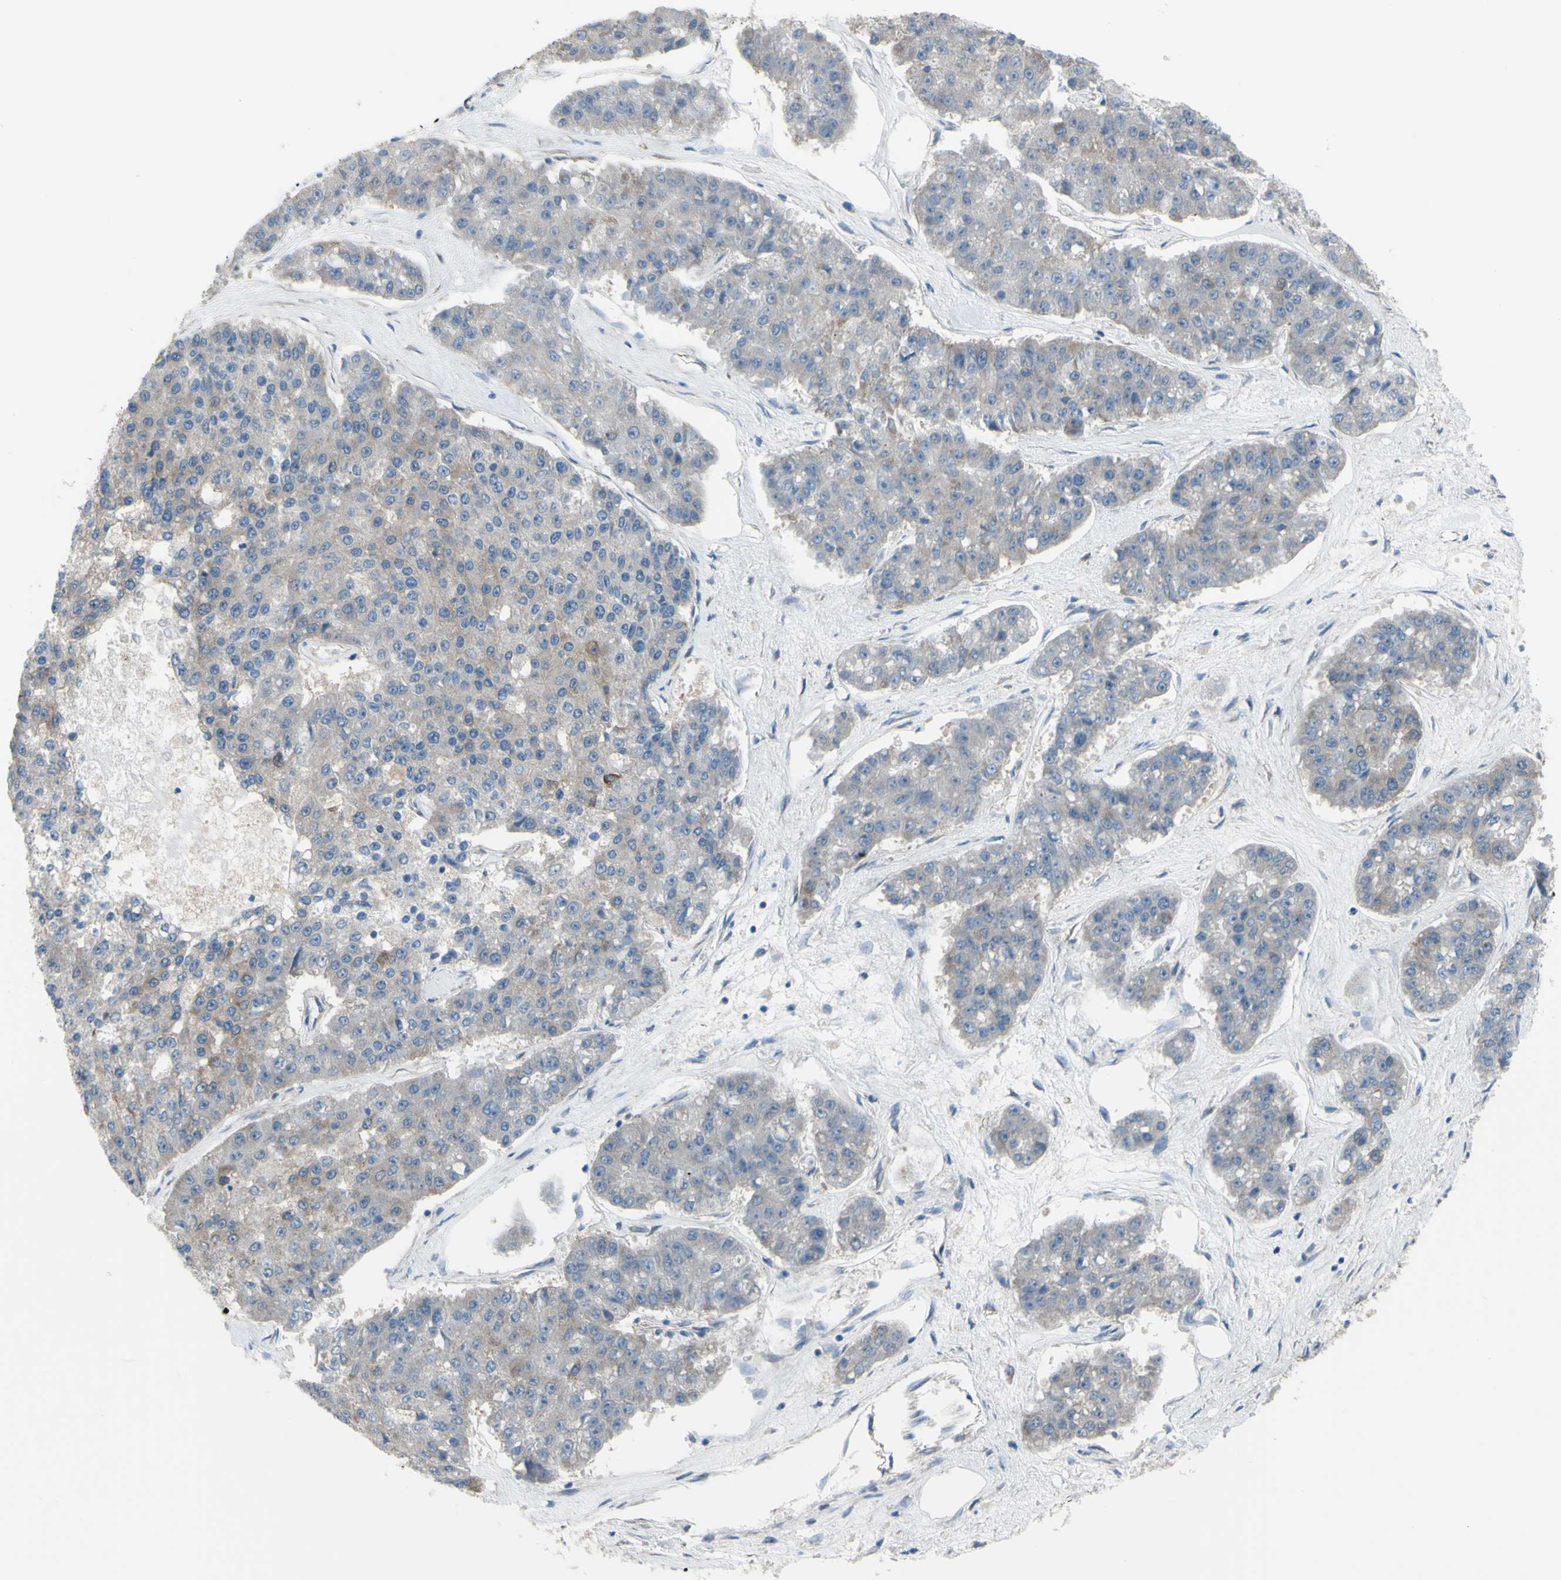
{"staining": {"intensity": "weak", "quantity": "<25%", "location": "cytoplasmic/membranous"}, "tissue": "pancreatic cancer", "cell_type": "Tumor cells", "image_type": "cancer", "snomed": [{"axis": "morphology", "description": "Adenocarcinoma, NOS"}, {"axis": "topography", "description": "Pancreas"}], "caption": "The histopathology image demonstrates no significant staining in tumor cells of pancreatic cancer (adenocarcinoma).", "gene": "GRAMD2B", "patient": {"sex": "male", "age": 50}}